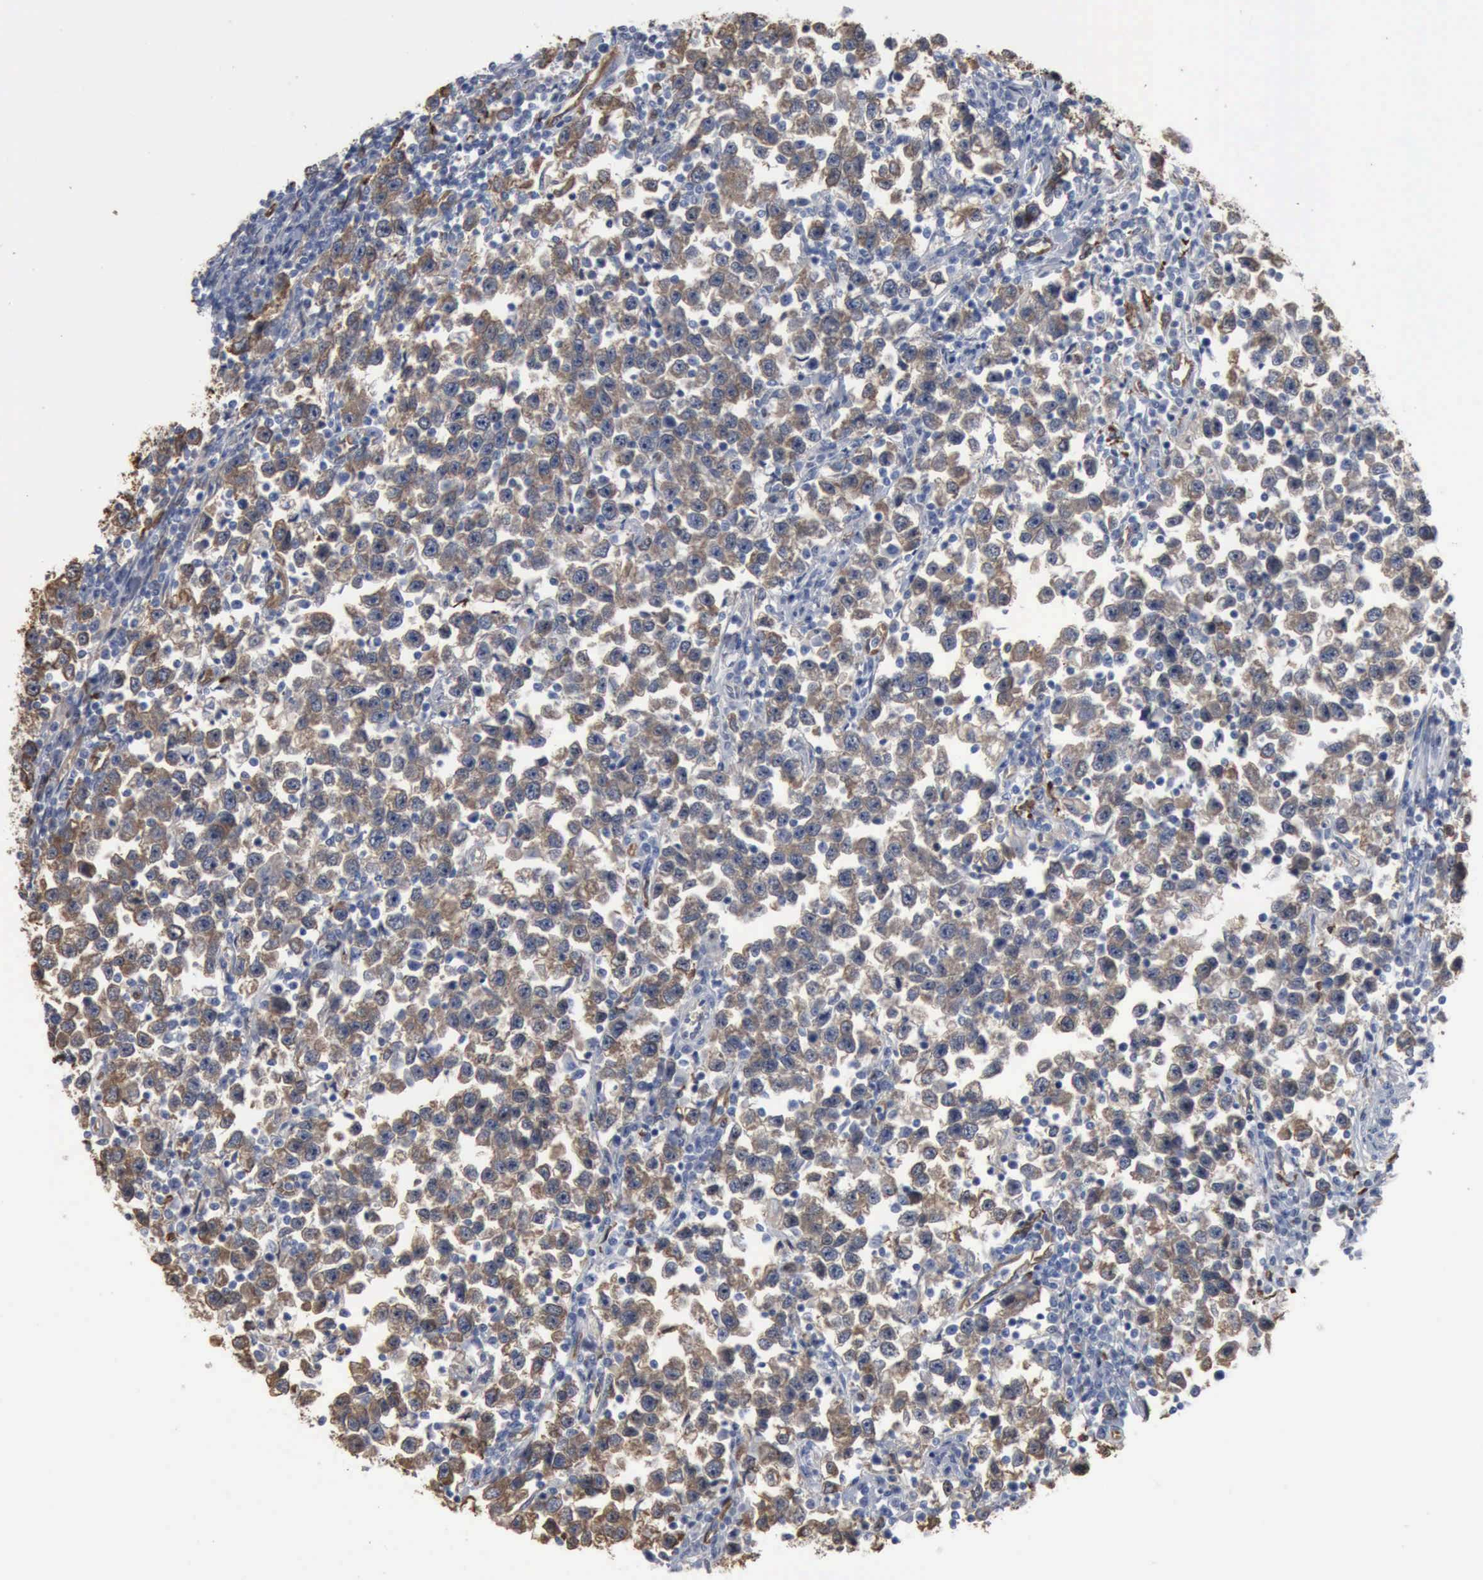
{"staining": {"intensity": "moderate", "quantity": "25%-75%", "location": "cytoplasmic/membranous"}, "tissue": "testis cancer", "cell_type": "Tumor cells", "image_type": "cancer", "snomed": [{"axis": "morphology", "description": "Seminoma, NOS"}, {"axis": "topography", "description": "Testis"}], "caption": "Immunohistochemical staining of testis cancer (seminoma) exhibits moderate cytoplasmic/membranous protein positivity in about 25%-75% of tumor cells.", "gene": "FSCN1", "patient": {"sex": "male", "age": 43}}